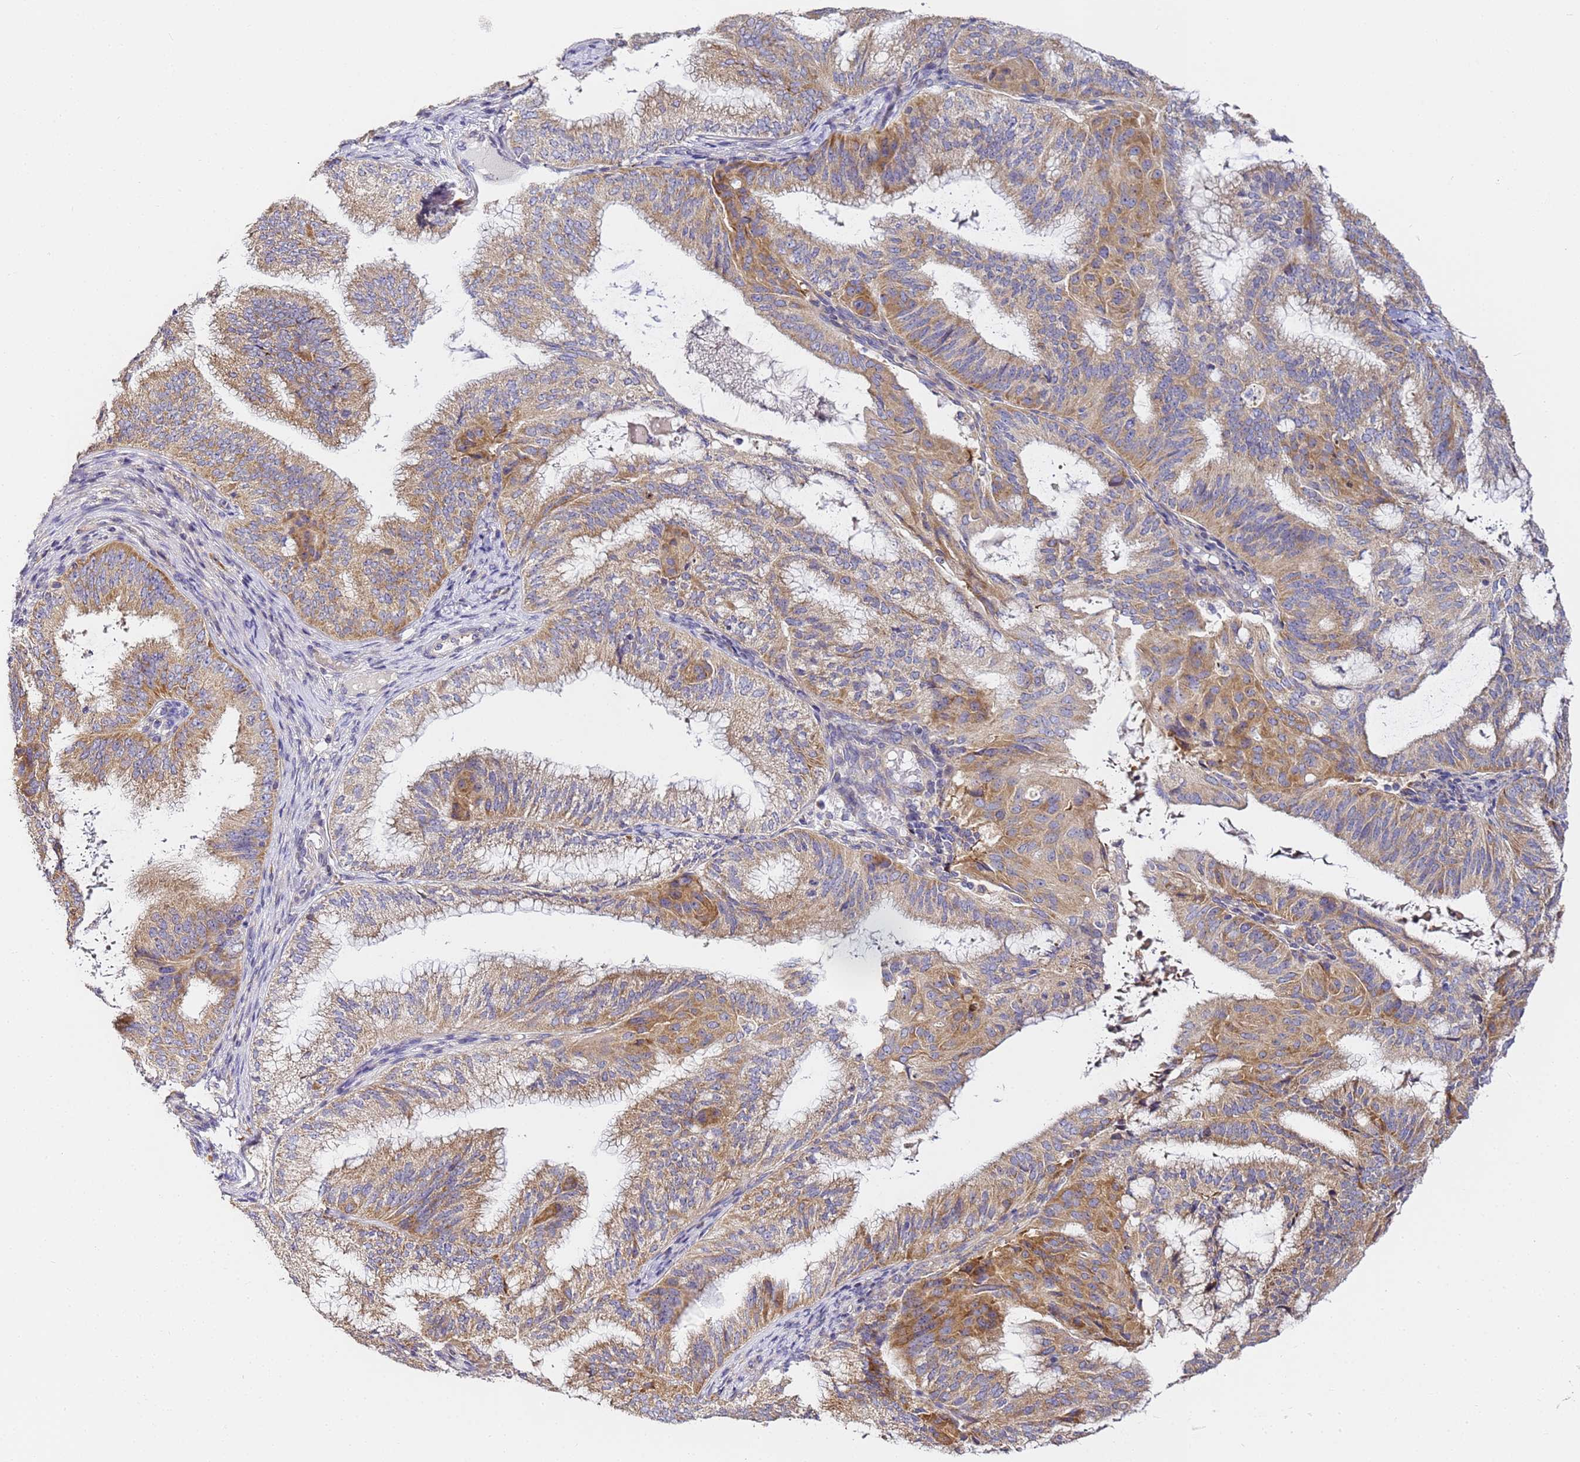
{"staining": {"intensity": "moderate", "quantity": ">75%", "location": "cytoplasmic/membranous"}, "tissue": "endometrial cancer", "cell_type": "Tumor cells", "image_type": "cancer", "snomed": [{"axis": "morphology", "description": "Adenocarcinoma, NOS"}, {"axis": "topography", "description": "Endometrium"}], "caption": "Moderate cytoplasmic/membranous expression is identified in about >75% of tumor cells in endometrial cancer.", "gene": "RPL13A", "patient": {"sex": "female", "age": 49}}